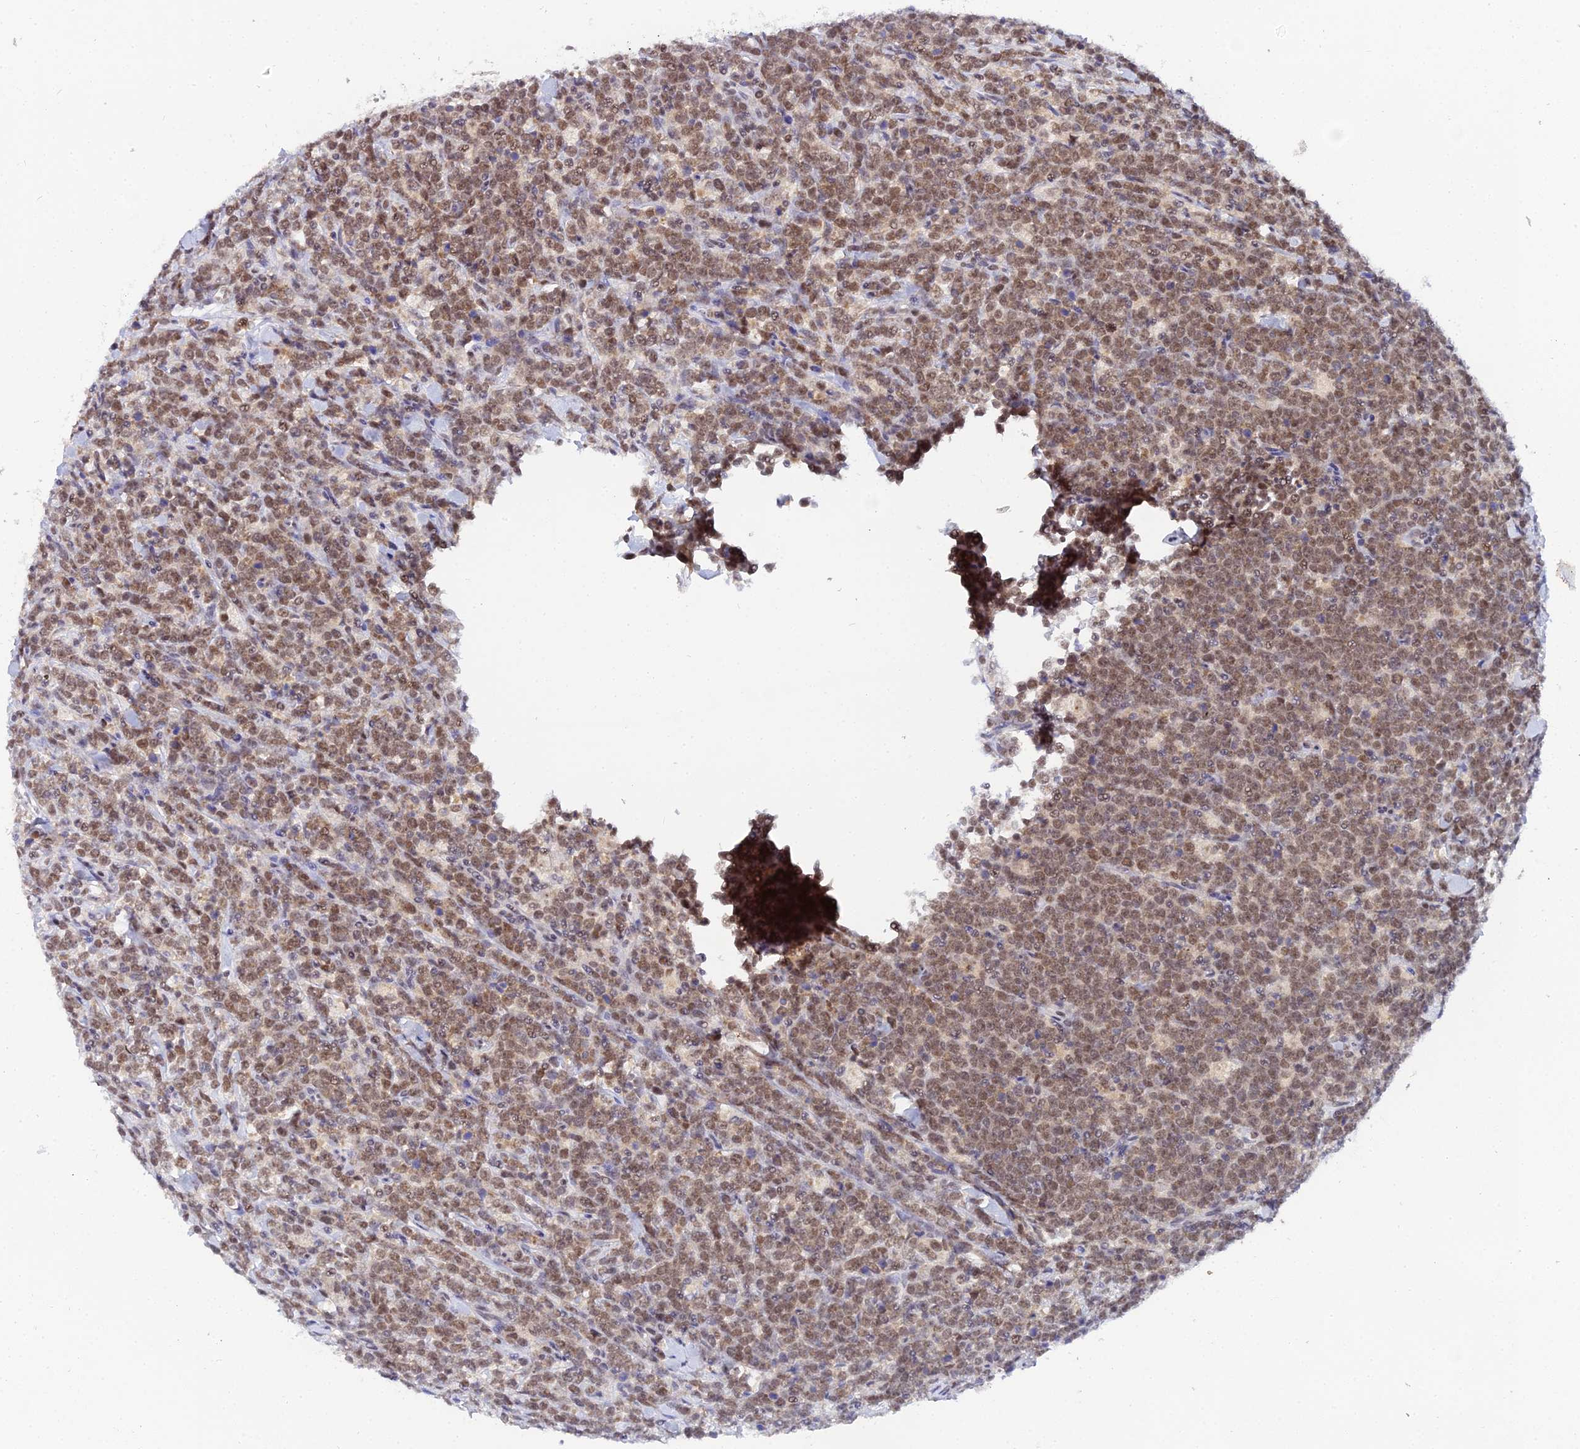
{"staining": {"intensity": "moderate", "quantity": ">75%", "location": "nuclear"}, "tissue": "lymphoma", "cell_type": "Tumor cells", "image_type": "cancer", "snomed": [{"axis": "morphology", "description": "Malignant lymphoma, non-Hodgkin's type, High grade"}, {"axis": "topography", "description": "Small intestine"}], "caption": "Immunohistochemistry (IHC) histopathology image of neoplastic tissue: lymphoma stained using immunohistochemistry (IHC) shows medium levels of moderate protein expression localized specifically in the nuclear of tumor cells, appearing as a nuclear brown color.", "gene": "EXOSC3", "patient": {"sex": "male", "age": 8}}